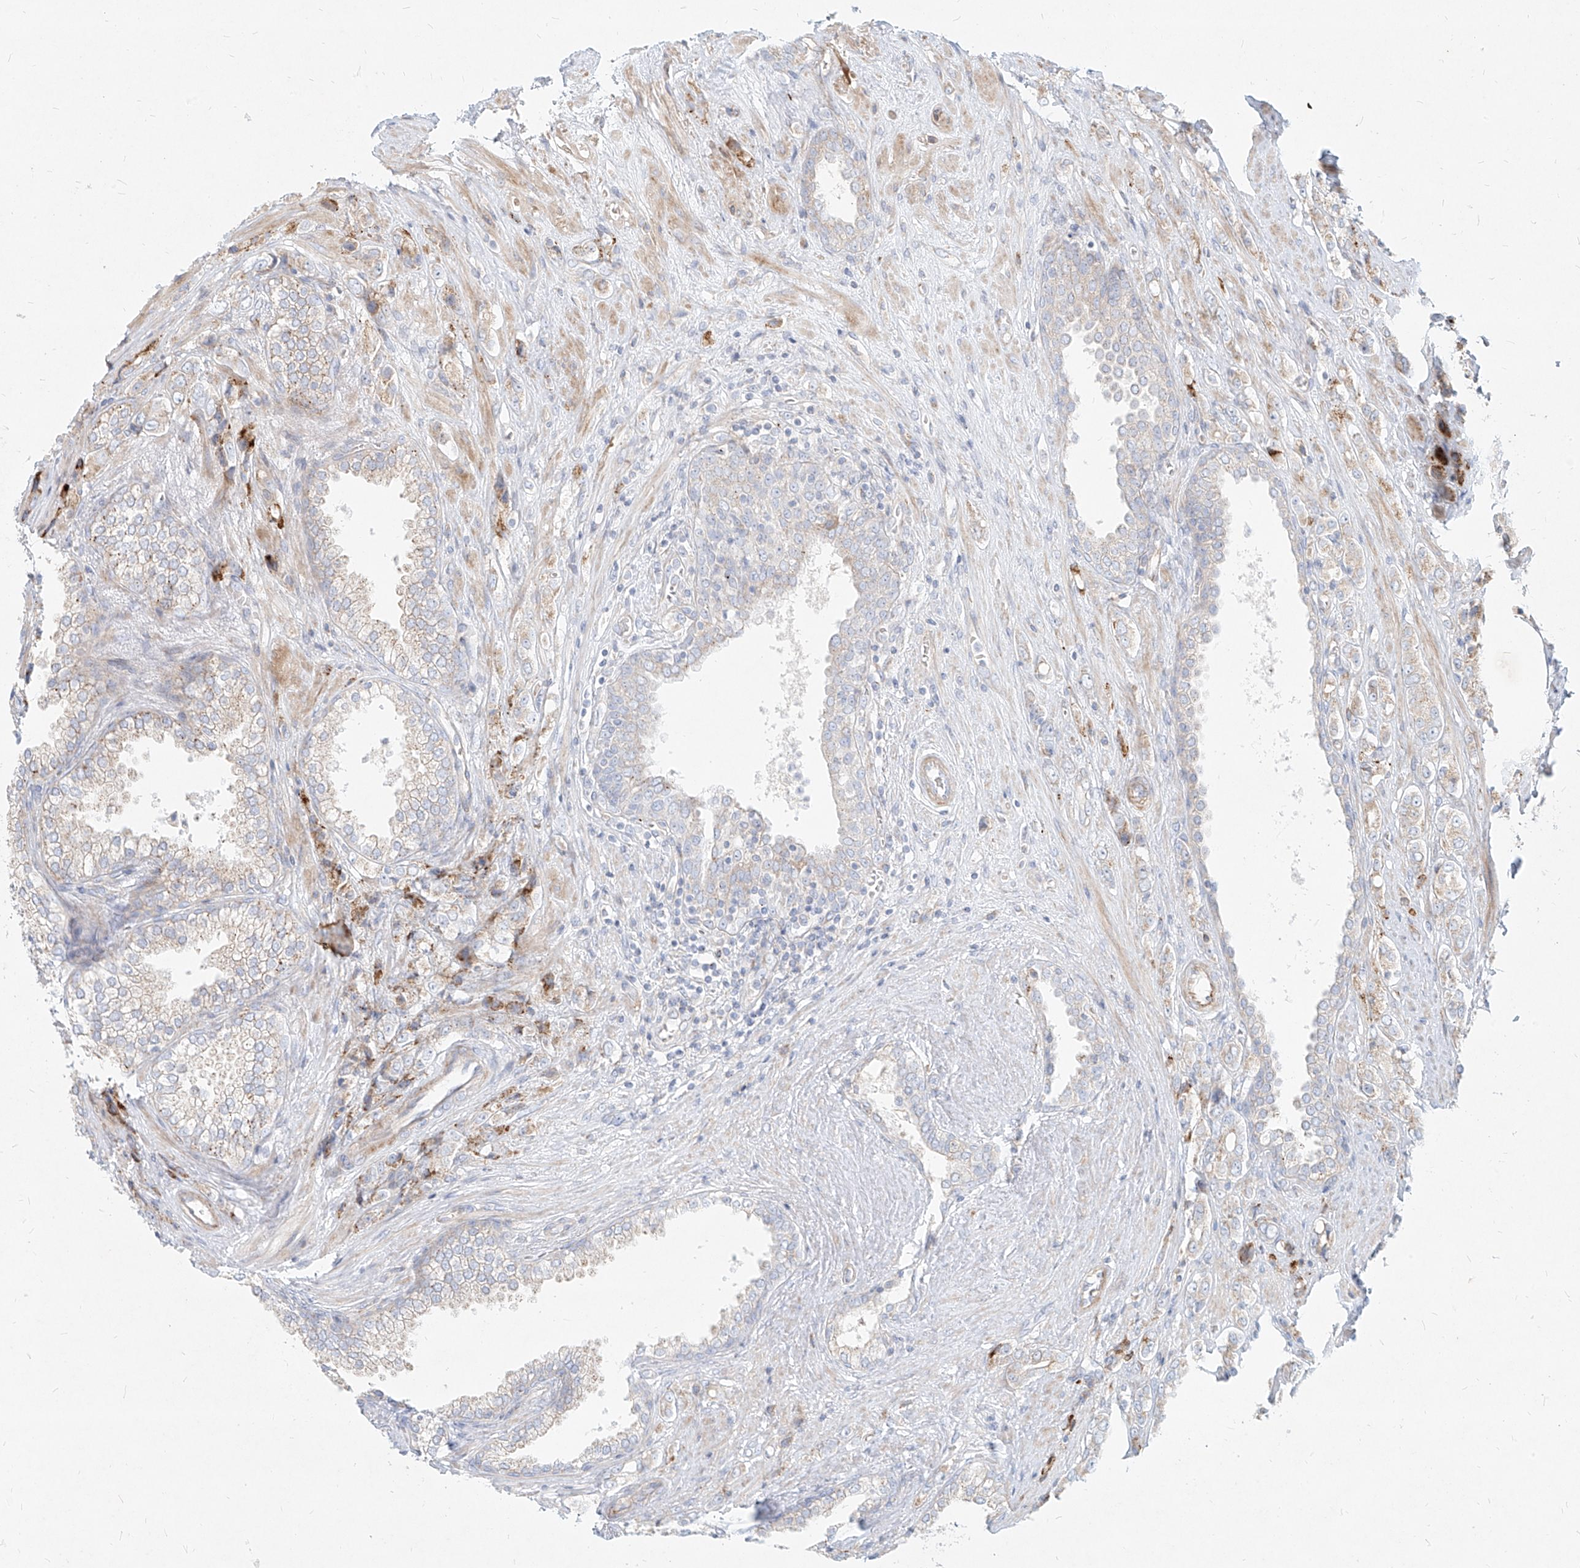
{"staining": {"intensity": "negative", "quantity": "none", "location": "none"}, "tissue": "prostate cancer", "cell_type": "Tumor cells", "image_type": "cancer", "snomed": [{"axis": "morphology", "description": "Adenocarcinoma, High grade"}, {"axis": "topography", "description": "Prostate"}], "caption": "This is an immunohistochemistry micrograph of human prostate adenocarcinoma (high-grade). There is no positivity in tumor cells.", "gene": "MTX2", "patient": {"sex": "male", "age": 61}}